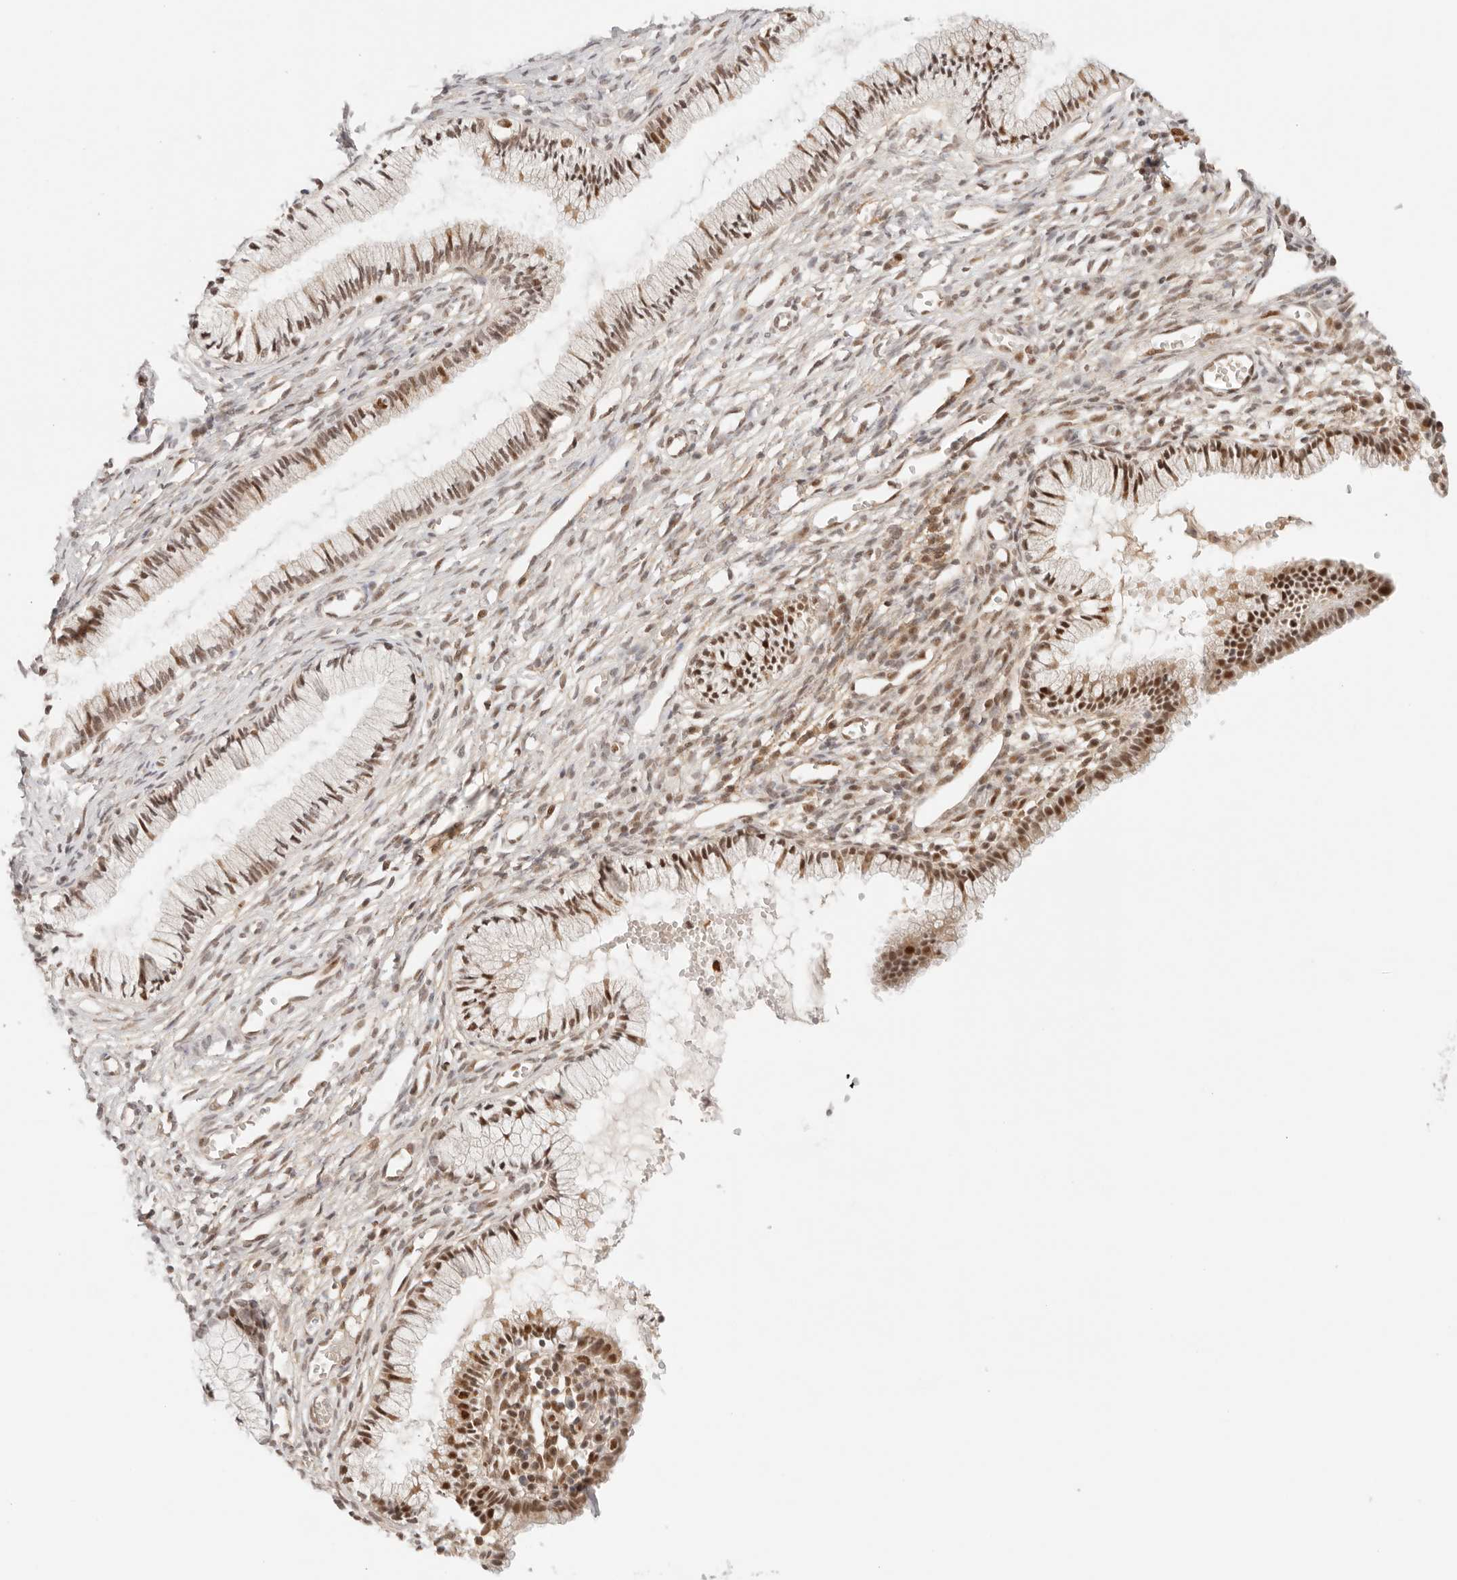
{"staining": {"intensity": "moderate", "quantity": ">75%", "location": "nuclear"}, "tissue": "cervix", "cell_type": "Glandular cells", "image_type": "normal", "snomed": [{"axis": "morphology", "description": "Normal tissue, NOS"}, {"axis": "topography", "description": "Cervix"}], "caption": "High-magnification brightfield microscopy of normal cervix stained with DAB (brown) and counterstained with hematoxylin (blue). glandular cells exhibit moderate nuclear positivity is identified in approximately>75% of cells.", "gene": "GTF2E2", "patient": {"sex": "female", "age": 27}}